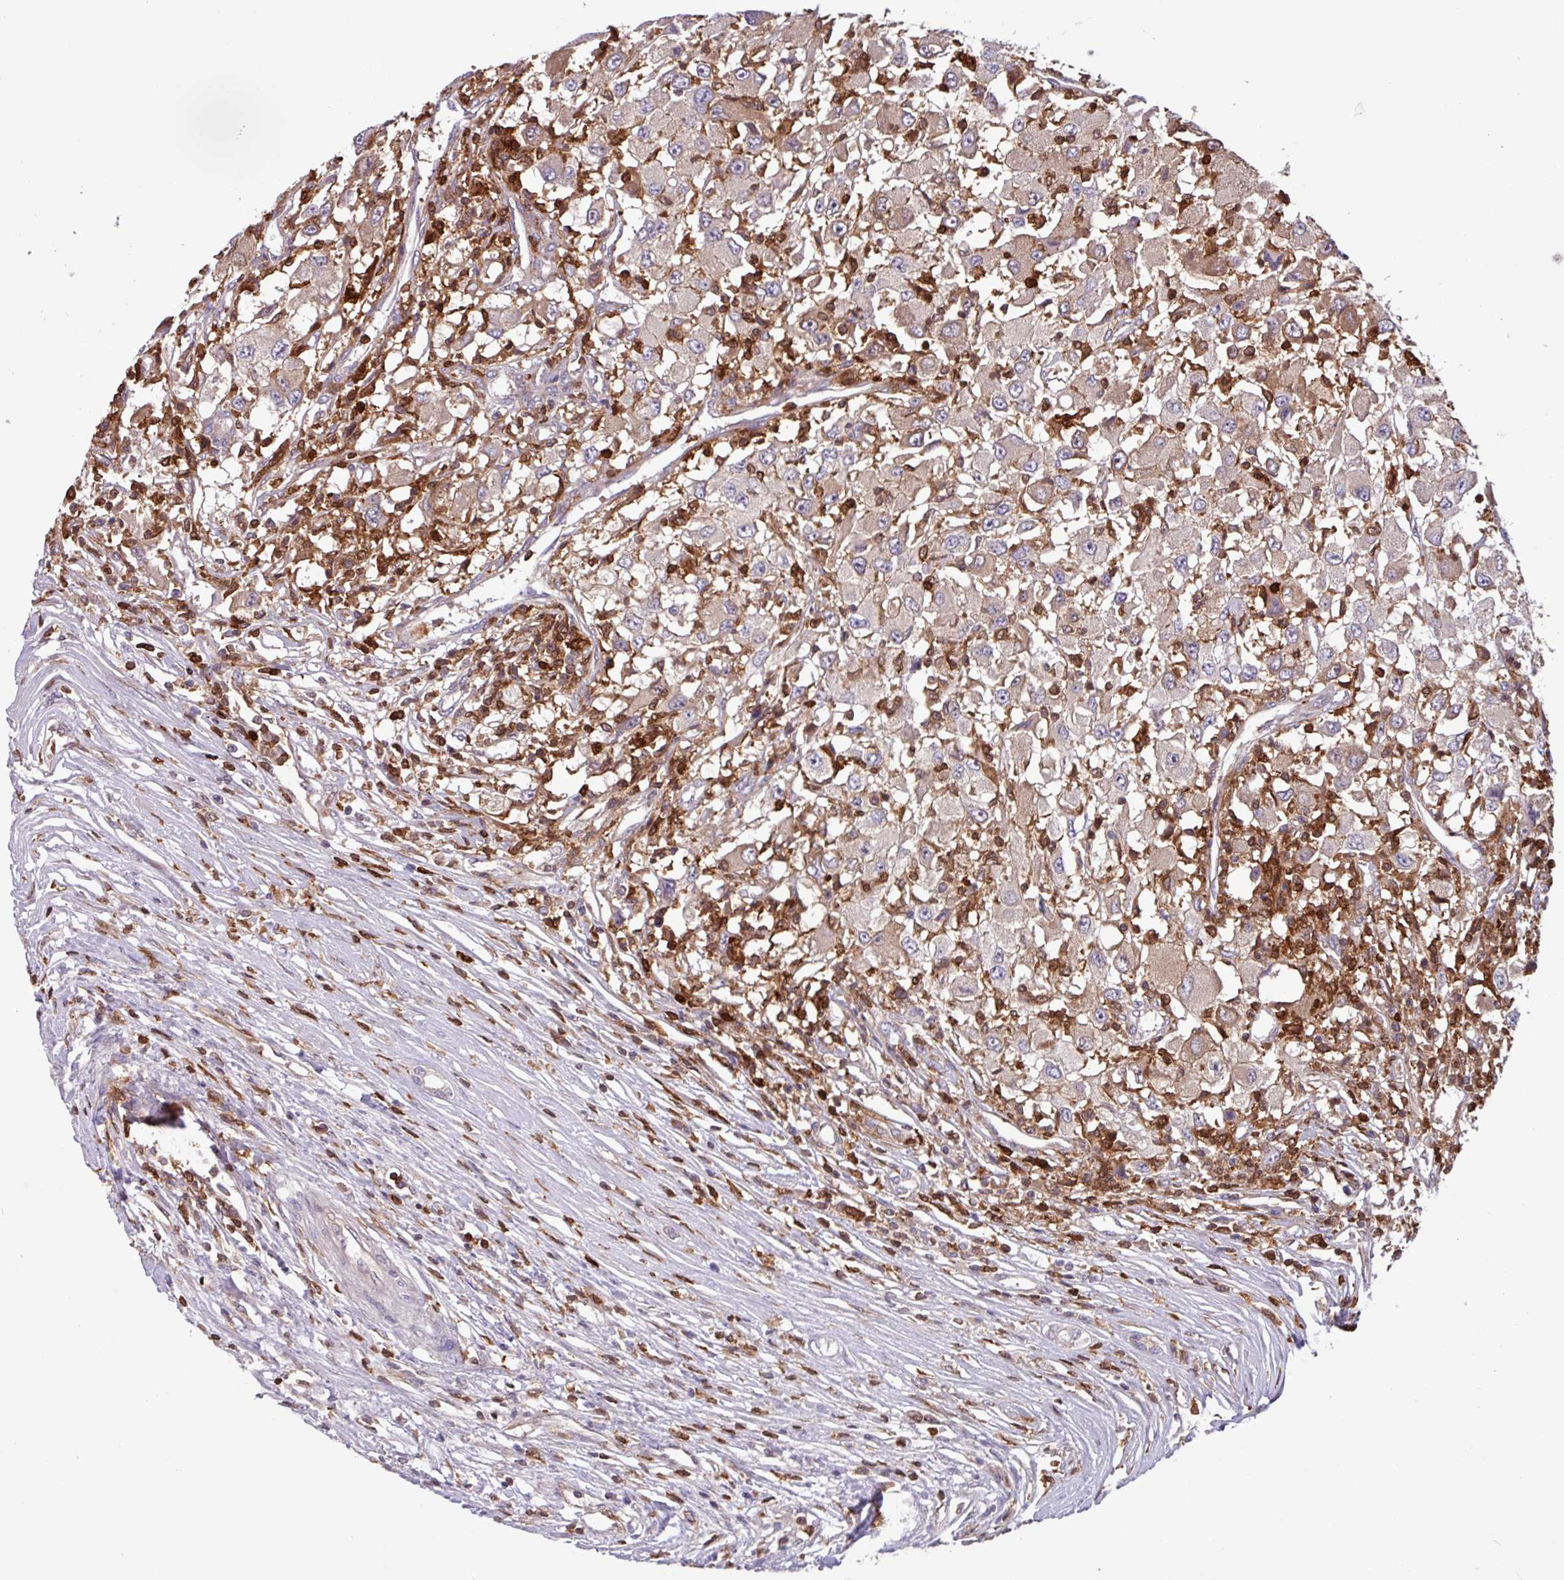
{"staining": {"intensity": "weak", "quantity": ">75%", "location": "cytoplasmic/membranous"}, "tissue": "renal cancer", "cell_type": "Tumor cells", "image_type": "cancer", "snomed": [{"axis": "morphology", "description": "Adenocarcinoma, NOS"}, {"axis": "topography", "description": "Kidney"}], "caption": "Immunohistochemical staining of human renal adenocarcinoma displays low levels of weak cytoplasmic/membranous protein positivity in about >75% of tumor cells.", "gene": "SEC61G", "patient": {"sex": "female", "age": 67}}